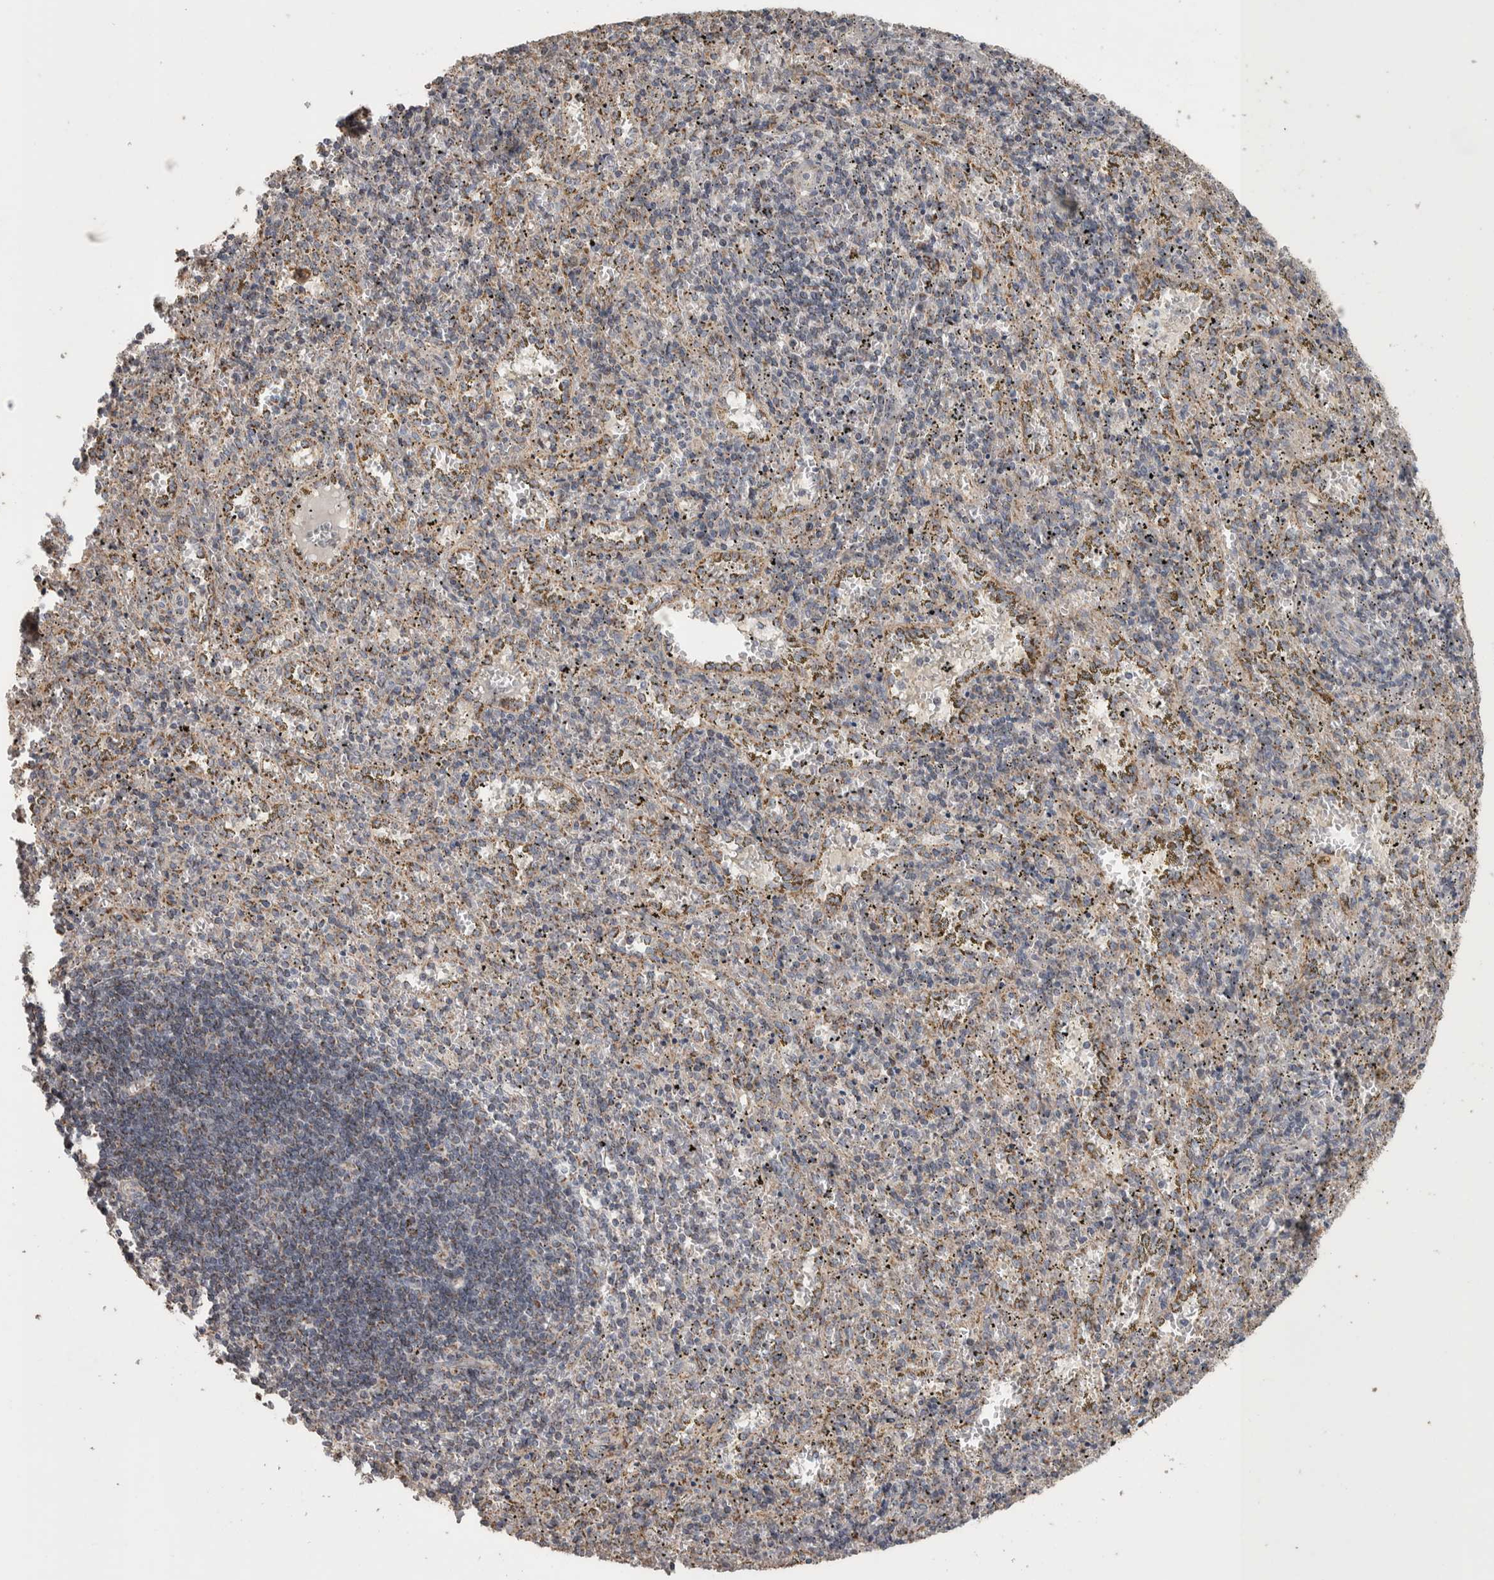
{"staining": {"intensity": "weak", "quantity": "25%-75%", "location": "cytoplasmic/membranous"}, "tissue": "spleen", "cell_type": "Cells in red pulp", "image_type": "normal", "snomed": [{"axis": "morphology", "description": "Normal tissue, NOS"}, {"axis": "topography", "description": "Spleen"}], "caption": "Immunohistochemistry (IHC) (DAB) staining of benign spleen shows weak cytoplasmic/membranous protein staining in about 25%-75% of cells in red pulp. (DAB IHC, brown staining for protein, blue staining for nuclei).", "gene": "SCO1", "patient": {"sex": "male", "age": 11}}